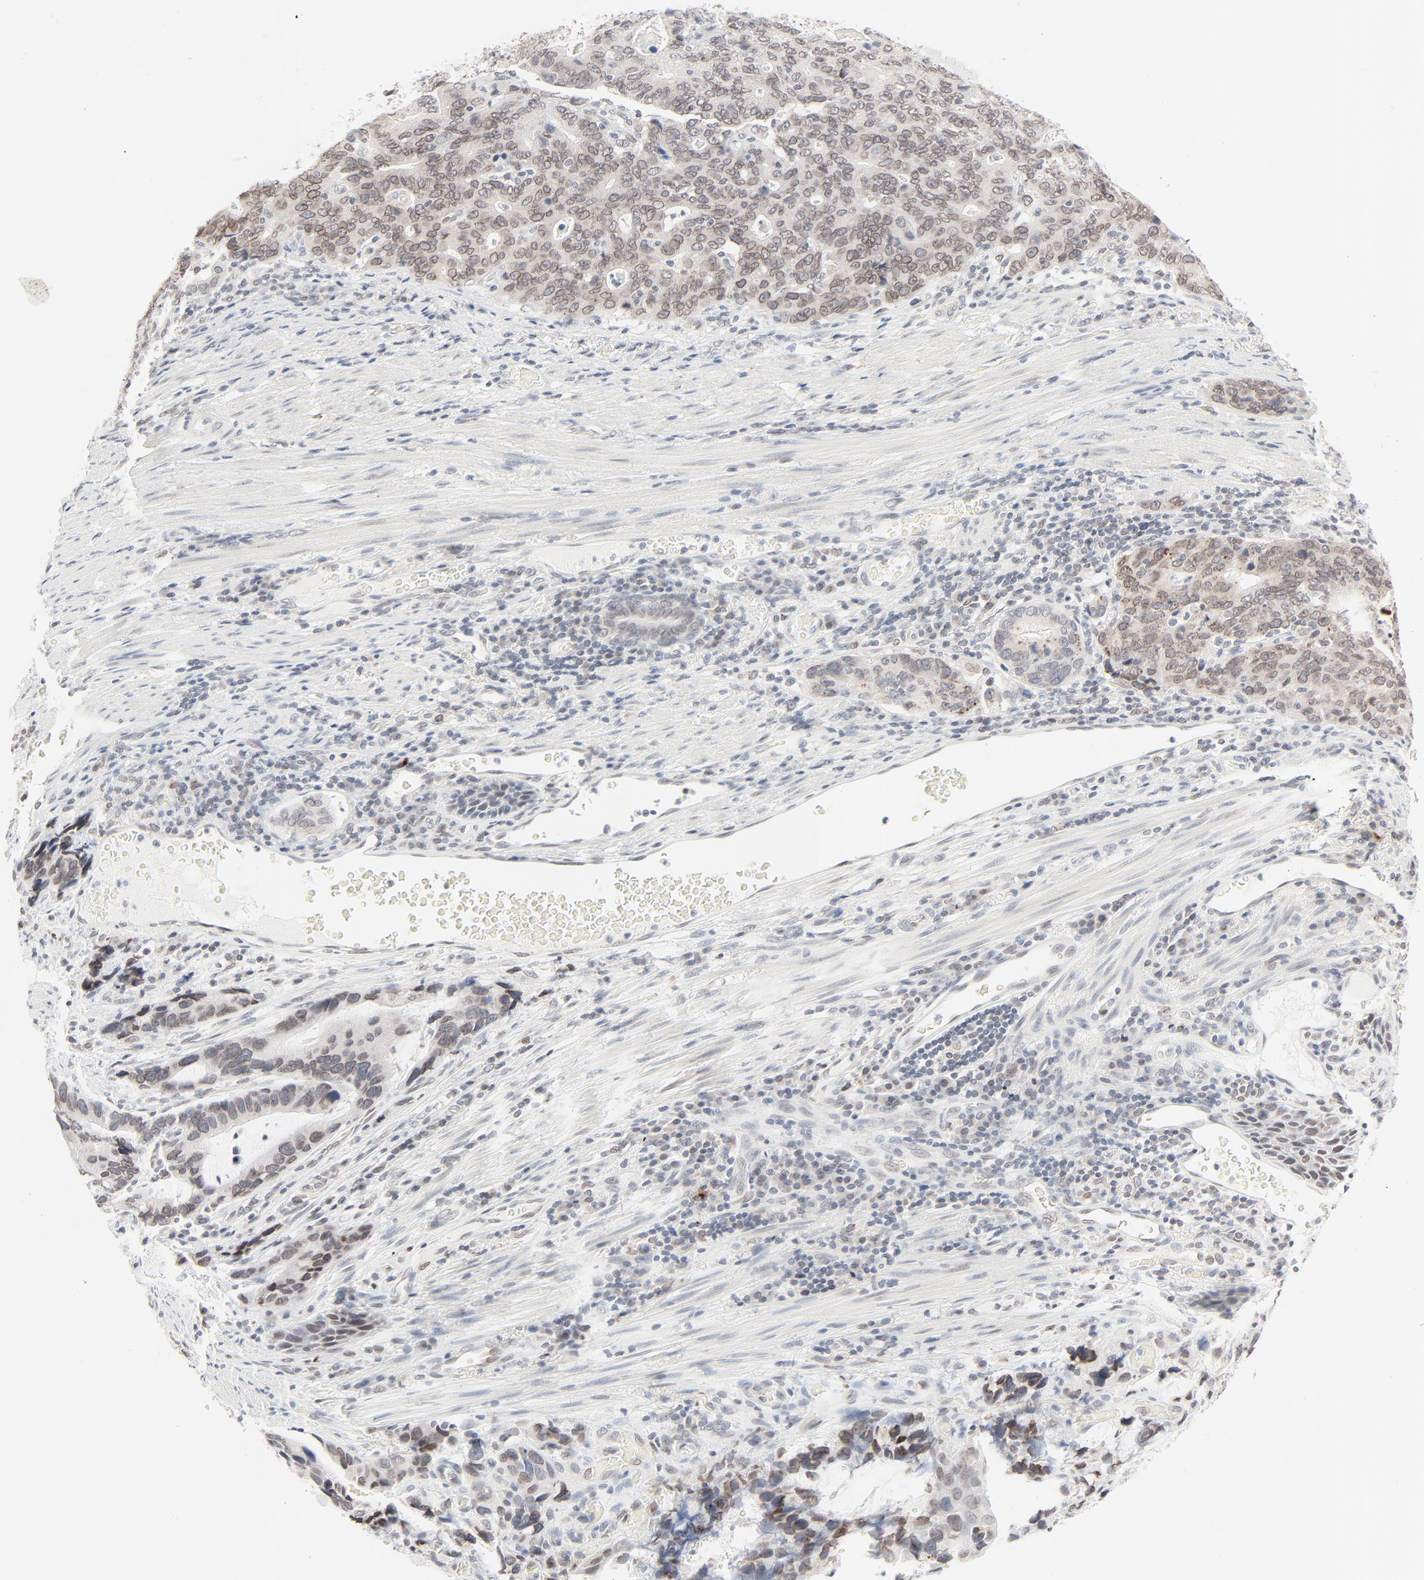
{"staining": {"intensity": "weak", "quantity": "25%-75%", "location": "cytoplasmic/membranous,nuclear"}, "tissue": "stomach cancer", "cell_type": "Tumor cells", "image_type": "cancer", "snomed": [{"axis": "morphology", "description": "Adenocarcinoma, NOS"}, {"axis": "topography", "description": "Esophagus"}, {"axis": "topography", "description": "Stomach"}], "caption": "Brown immunohistochemical staining in adenocarcinoma (stomach) shows weak cytoplasmic/membranous and nuclear staining in about 25%-75% of tumor cells.", "gene": "MAD1L1", "patient": {"sex": "male", "age": 74}}